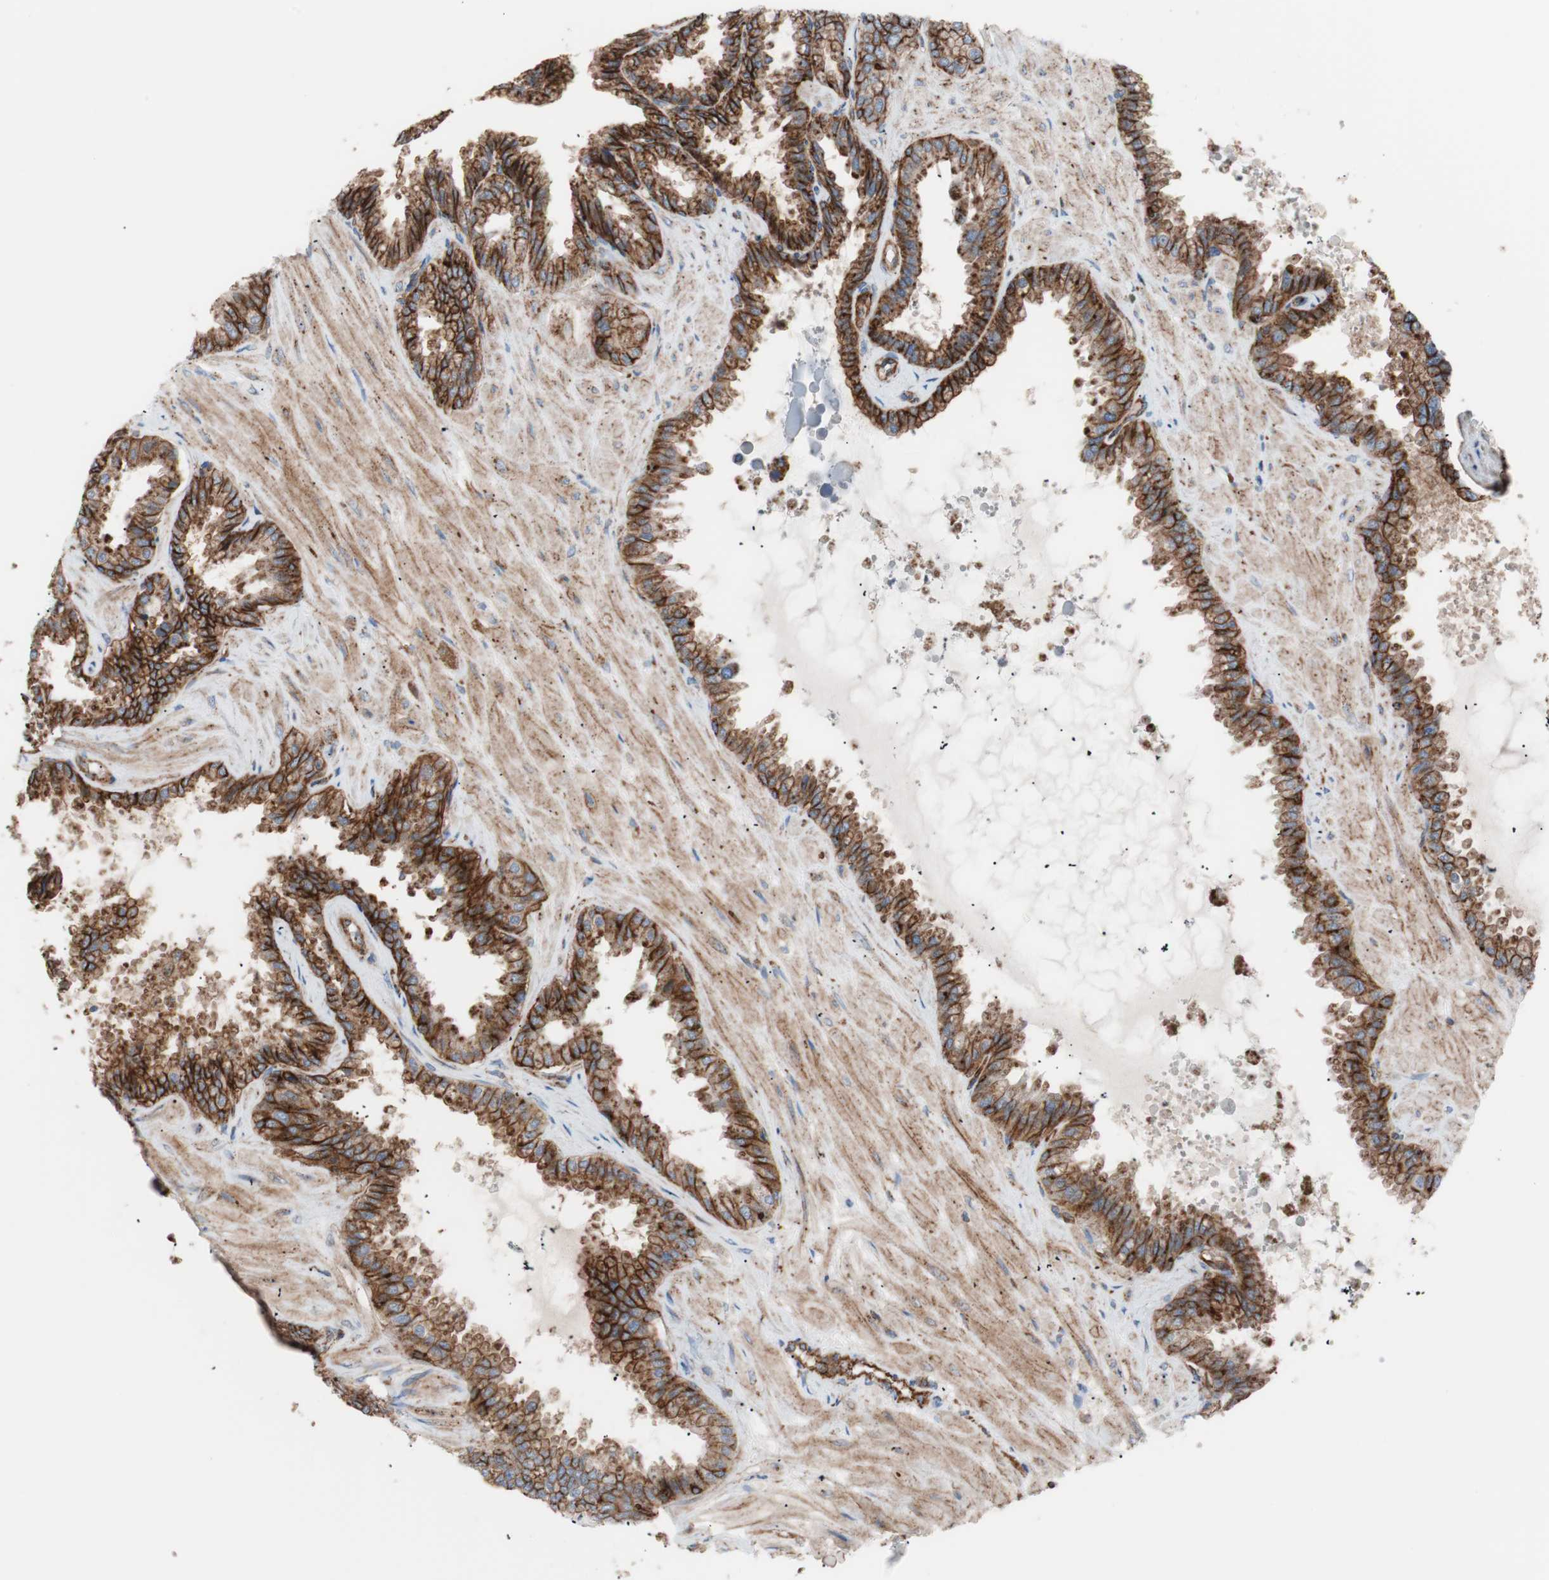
{"staining": {"intensity": "strong", "quantity": ">75%", "location": "cytoplasmic/membranous"}, "tissue": "seminal vesicle", "cell_type": "Glandular cells", "image_type": "normal", "snomed": [{"axis": "morphology", "description": "Normal tissue, NOS"}, {"axis": "topography", "description": "Seminal veicle"}], "caption": "The micrograph displays a brown stain indicating the presence of a protein in the cytoplasmic/membranous of glandular cells in seminal vesicle. (DAB (3,3'-diaminobenzidine) IHC, brown staining for protein, blue staining for nuclei).", "gene": "FLOT2", "patient": {"sex": "male", "age": 46}}